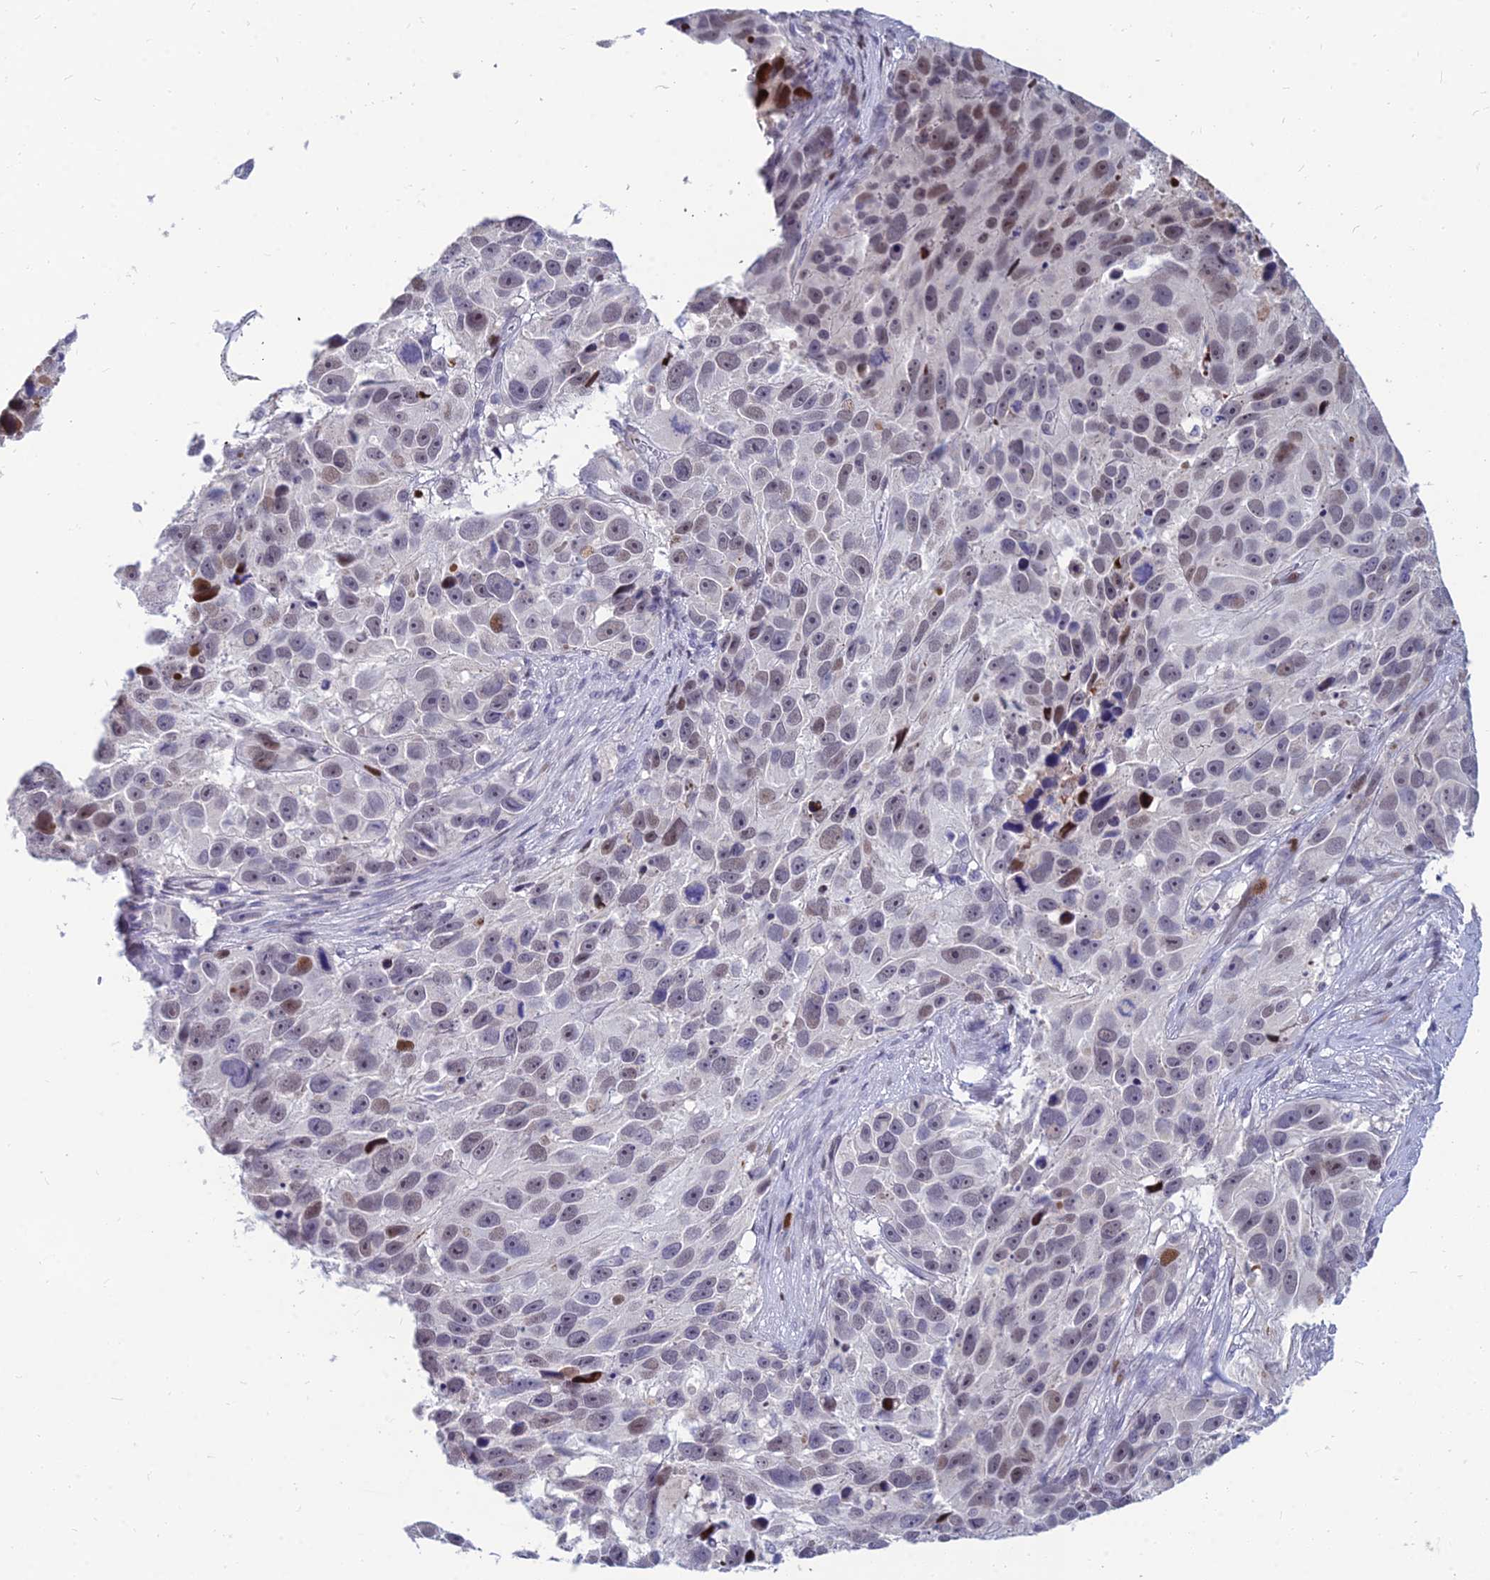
{"staining": {"intensity": "moderate", "quantity": "<25%", "location": "nuclear"}, "tissue": "melanoma", "cell_type": "Tumor cells", "image_type": "cancer", "snomed": [{"axis": "morphology", "description": "Malignant melanoma, NOS"}, {"axis": "topography", "description": "Skin"}], "caption": "This image reveals melanoma stained with immunohistochemistry to label a protein in brown. The nuclear of tumor cells show moderate positivity for the protein. Nuclei are counter-stained blue.", "gene": "GOLGA6D", "patient": {"sex": "male", "age": 84}}